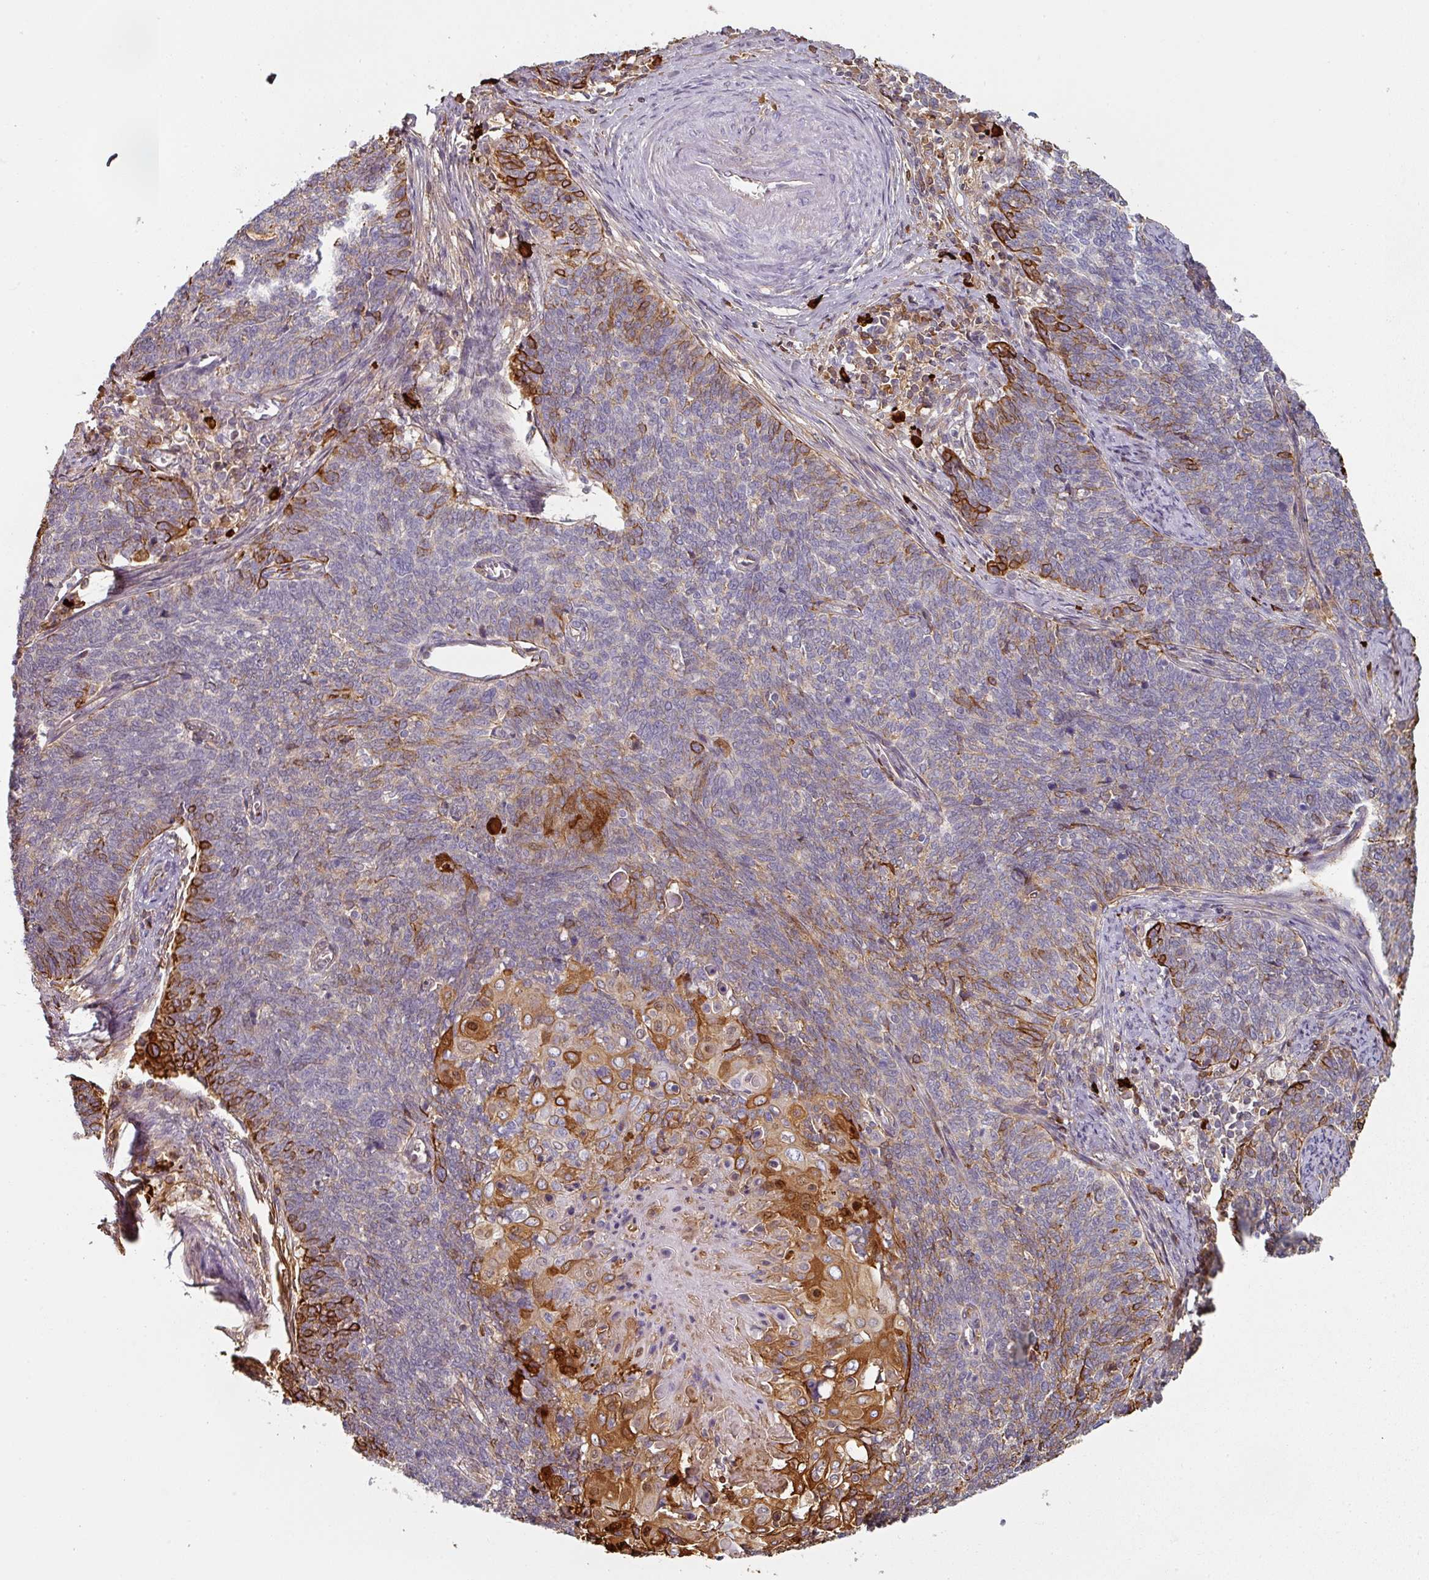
{"staining": {"intensity": "moderate", "quantity": "<25%", "location": "cytoplasmic/membranous"}, "tissue": "cervical cancer", "cell_type": "Tumor cells", "image_type": "cancer", "snomed": [{"axis": "morphology", "description": "Squamous cell carcinoma, NOS"}, {"axis": "topography", "description": "Cervix"}], "caption": "Immunohistochemical staining of cervical cancer exhibits low levels of moderate cytoplasmic/membranous expression in approximately <25% of tumor cells.", "gene": "CEP78", "patient": {"sex": "female", "age": 39}}